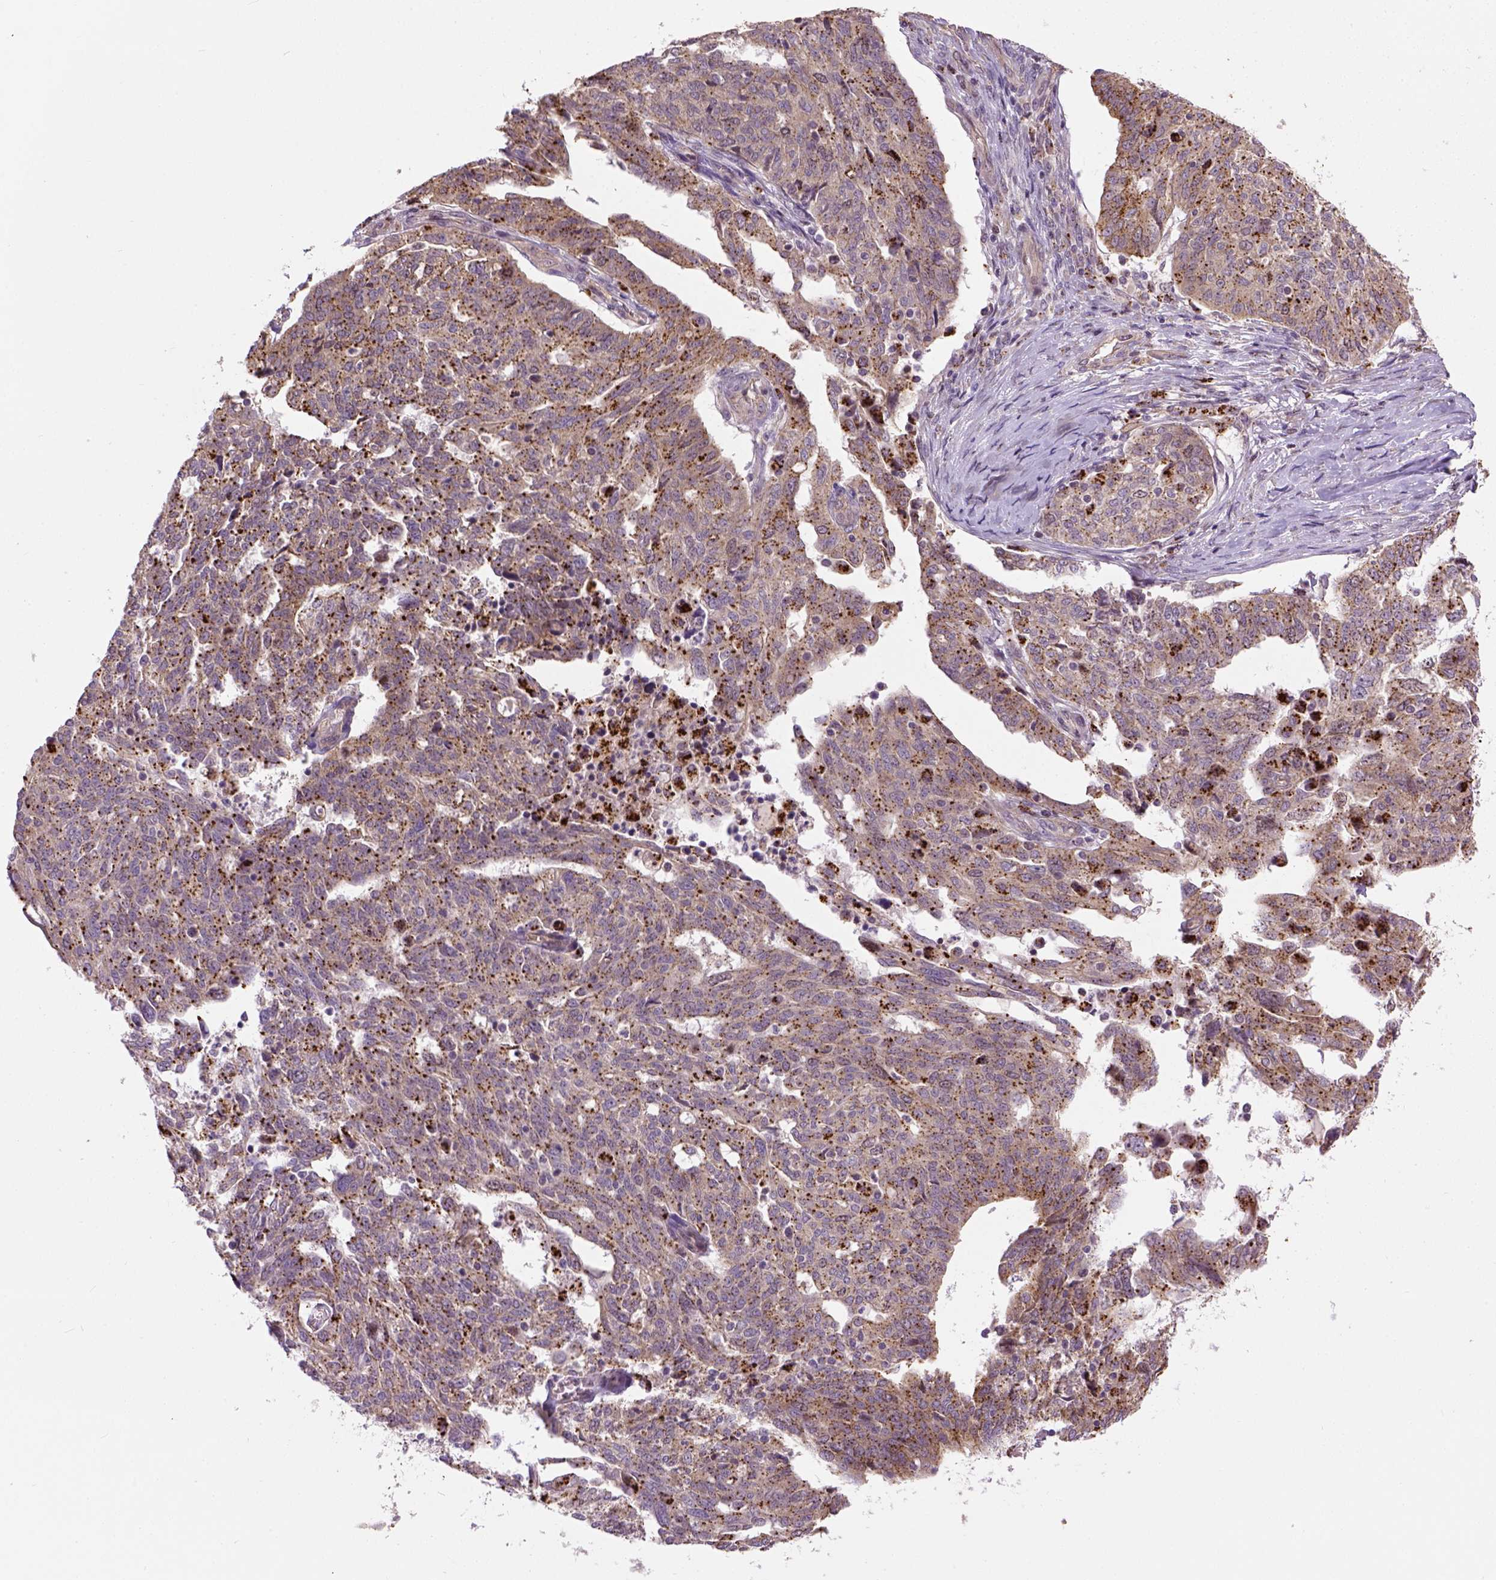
{"staining": {"intensity": "weak", "quantity": ">75%", "location": "cytoplasmic/membranous"}, "tissue": "ovarian cancer", "cell_type": "Tumor cells", "image_type": "cancer", "snomed": [{"axis": "morphology", "description": "Cystadenocarcinoma, serous, NOS"}, {"axis": "topography", "description": "Ovary"}], "caption": "IHC (DAB) staining of human ovarian serous cystadenocarcinoma reveals weak cytoplasmic/membranous protein staining in about >75% of tumor cells. The staining is performed using DAB brown chromogen to label protein expression. The nuclei are counter-stained blue using hematoxylin.", "gene": "KAZN", "patient": {"sex": "female", "age": 67}}